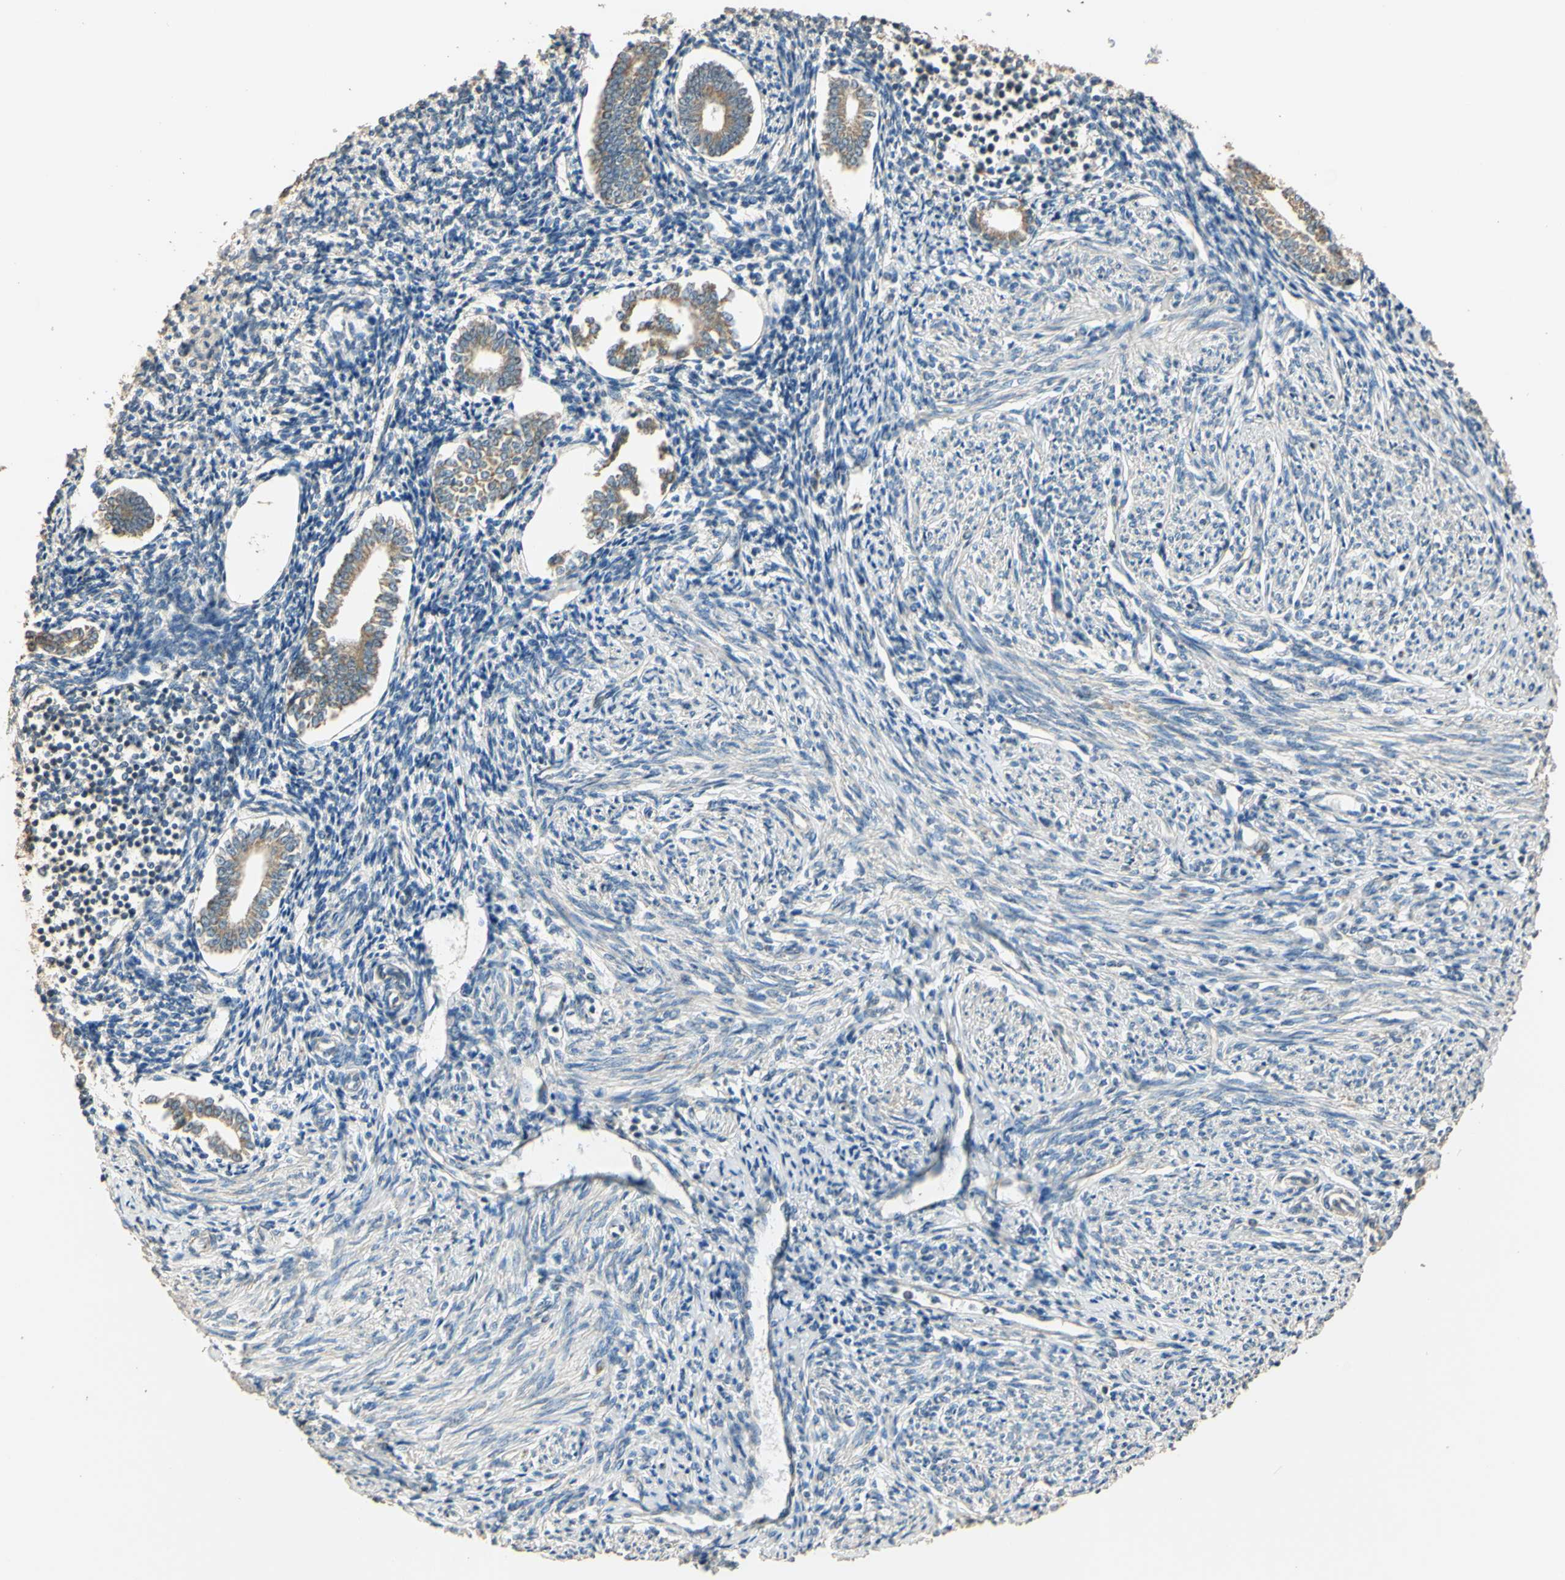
{"staining": {"intensity": "moderate", "quantity": "25%-75%", "location": "cytoplasmic/membranous"}, "tissue": "endometrium", "cell_type": "Cells in endometrial stroma", "image_type": "normal", "snomed": [{"axis": "morphology", "description": "Normal tissue, NOS"}, {"axis": "topography", "description": "Endometrium"}], "caption": "A high-resolution histopathology image shows immunohistochemistry staining of benign endometrium, which exhibits moderate cytoplasmic/membranous expression in about 25%-75% of cells in endometrial stroma.", "gene": "STX18", "patient": {"sex": "female", "age": 71}}